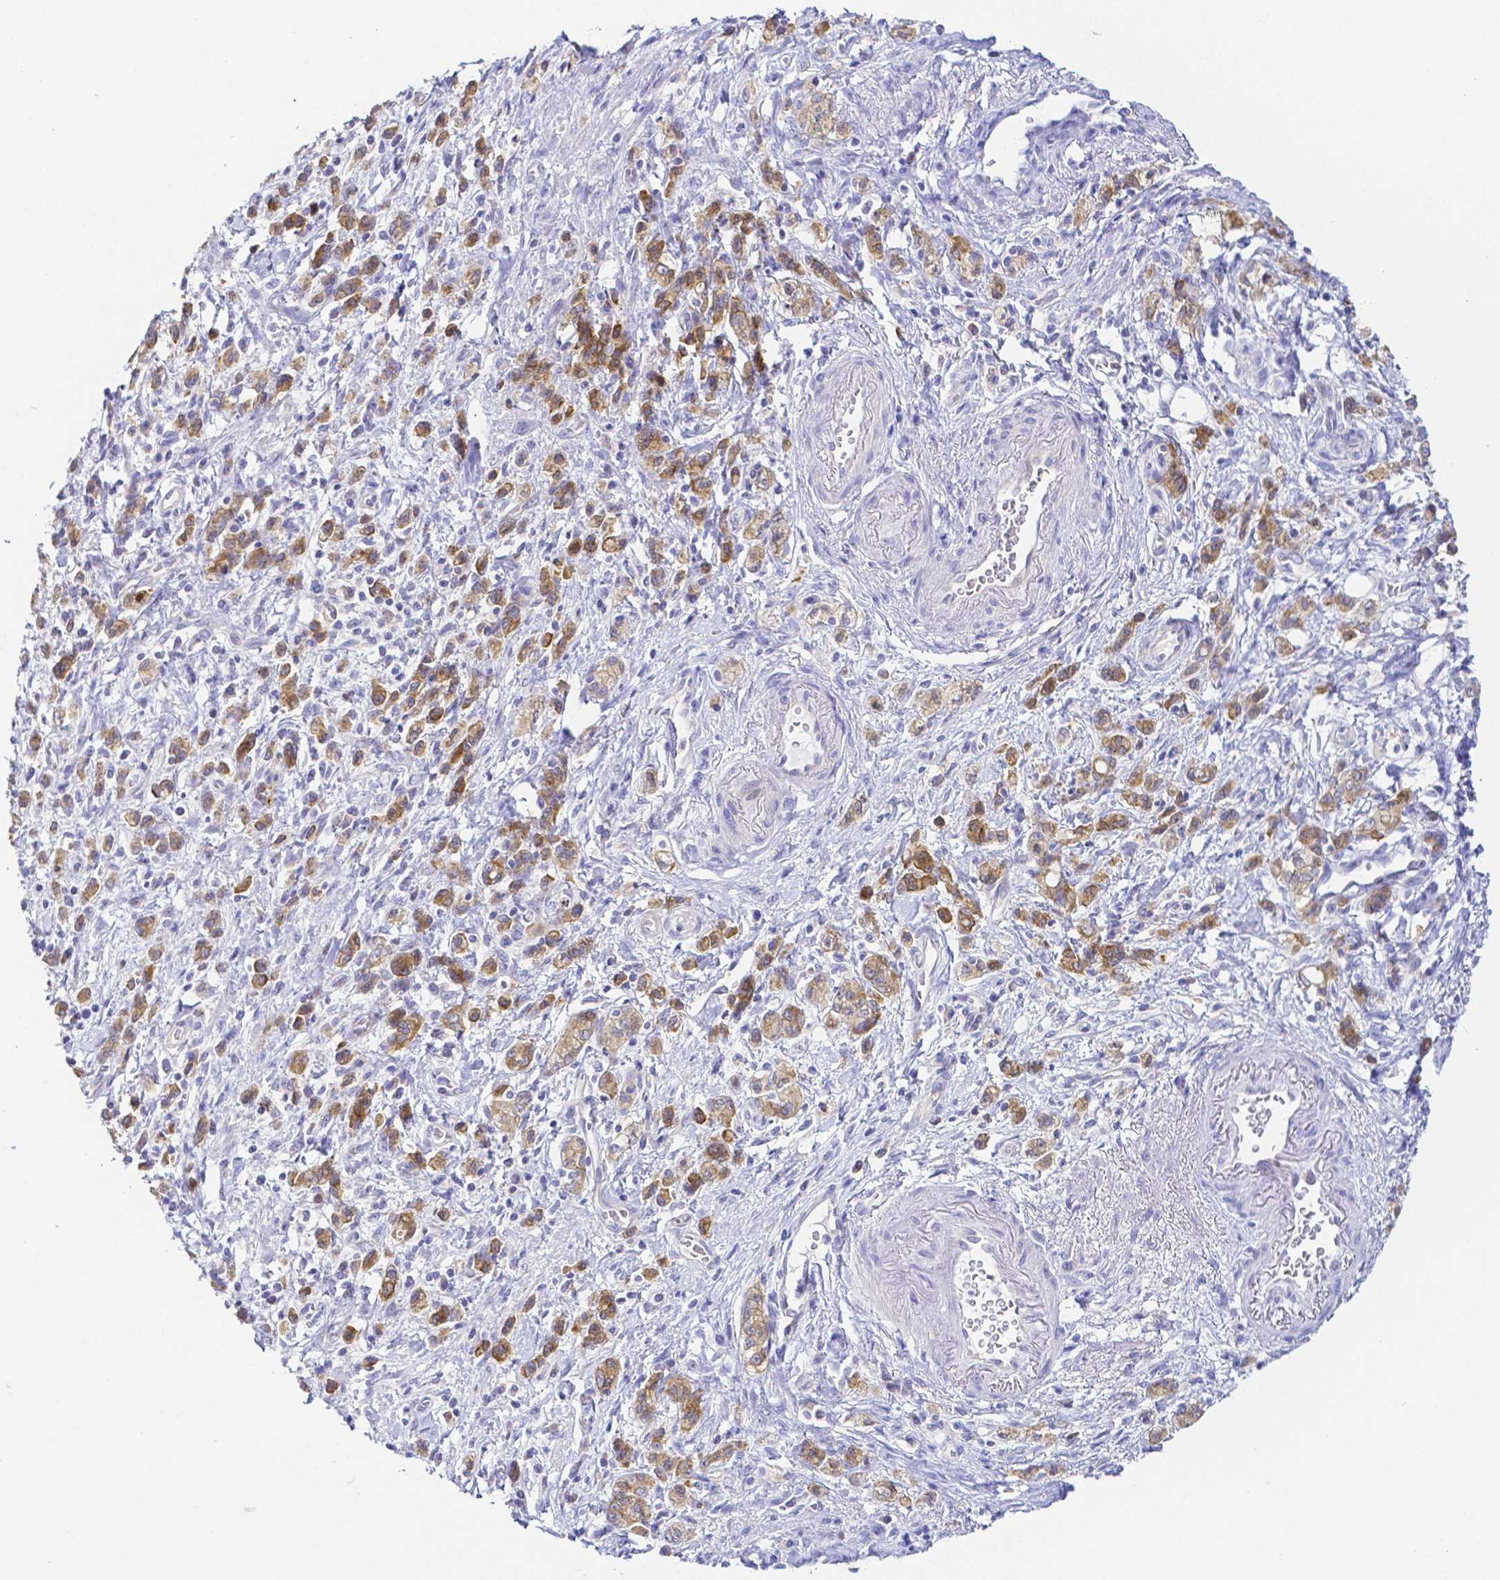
{"staining": {"intensity": "moderate", "quantity": ">75%", "location": "cytoplasmic/membranous"}, "tissue": "stomach cancer", "cell_type": "Tumor cells", "image_type": "cancer", "snomed": [{"axis": "morphology", "description": "Adenocarcinoma, NOS"}, {"axis": "topography", "description": "Stomach"}], "caption": "Immunohistochemical staining of stomach adenocarcinoma reveals medium levels of moderate cytoplasmic/membranous protein expression in about >75% of tumor cells.", "gene": "PKP3", "patient": {"sex": "male", "age": 77}}